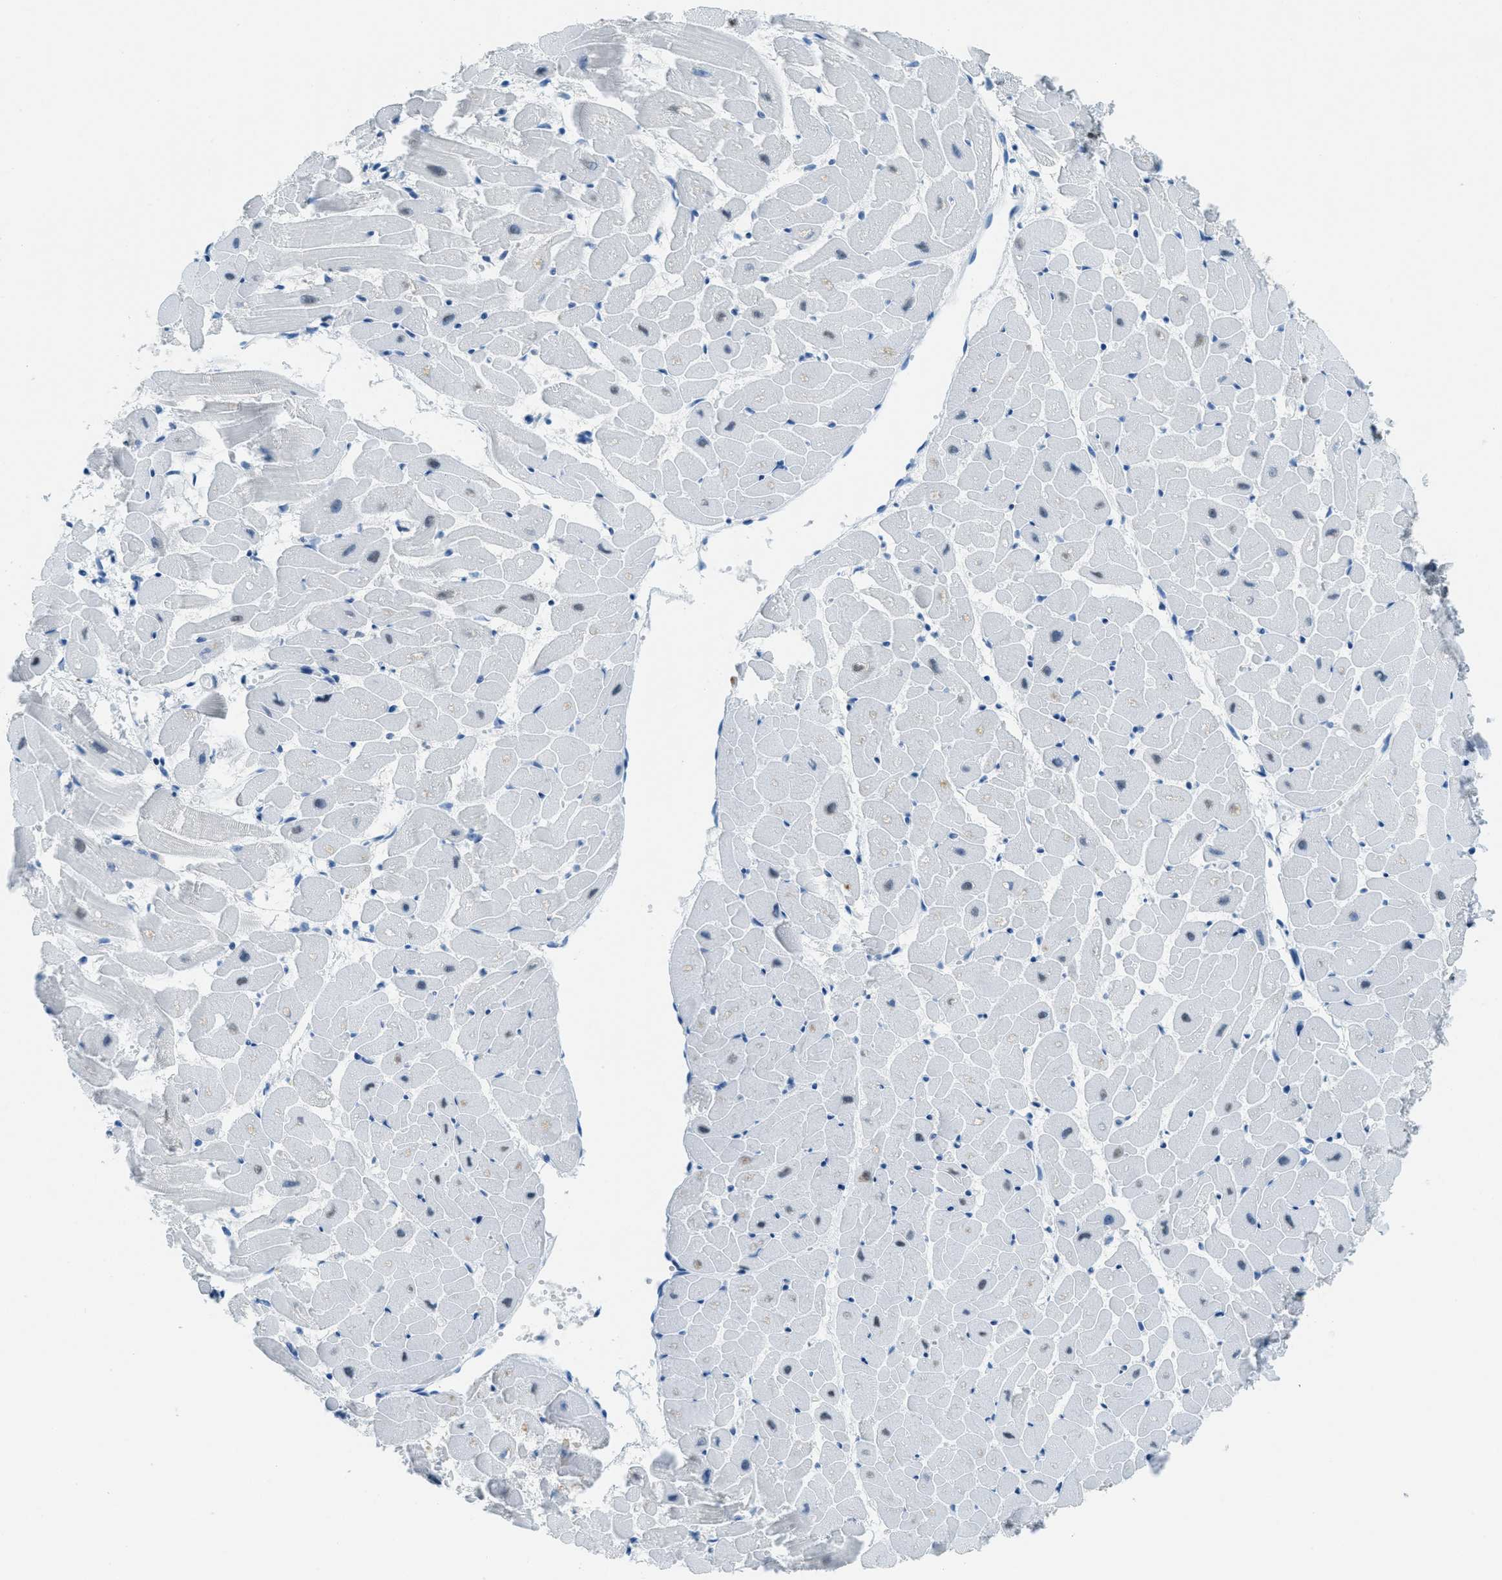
{"staining": {"intensity": "strong", "quantity": "<25%", "location": "nuclear"}, "tissue": "heart muscle", "cell_type": "Cardiomyocytes", "image_type": "normal", "snomed": [{"axis": "morphology", "description": "Normal tissue, NOS"}, {"axis": "topography", "description": "Heart"}], "caption": "A brown stain highlights strong nuclear expression of a protein in cardiomyocytes of unremarkable human heart muscle.", "gene": "TTC13", "patient": {"sex": "female", "age": 19}}